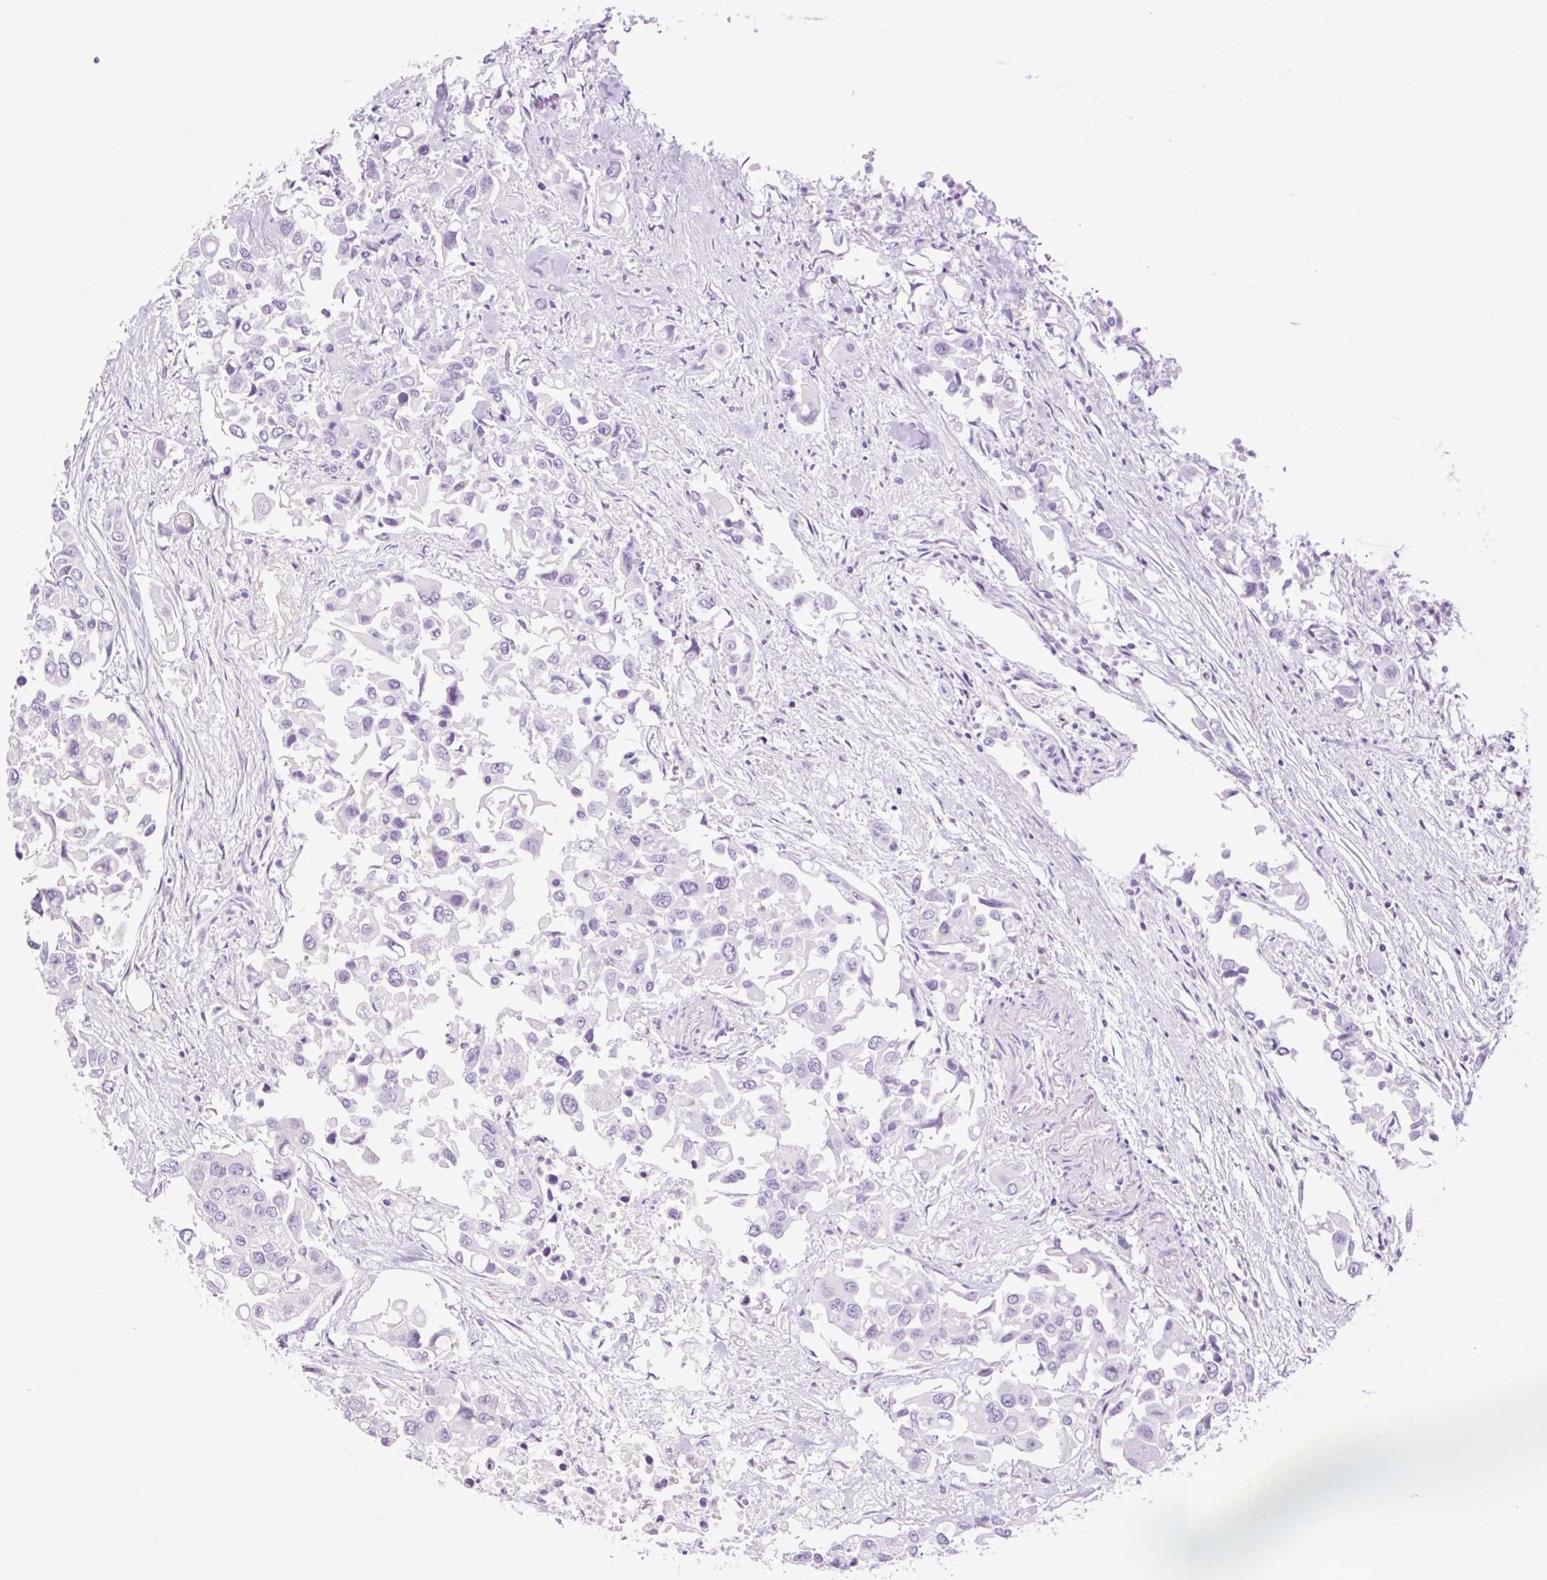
{"staining": {"intensity": "negative", "quantity": "none", "location": "none"}, "tissue": "colorectal cancer", "cell_type": "Tumor cells", "image_type": "cancer", "snomed": [{"axis": "morphology", "description": "Adenocarcinoma, NOS"}, {"axis": "topography", "description": "Colon"}], "caption": "High power microscopy histopathology image of an immunohistochemistry (IHC) micrograph of colorectal cancer (adenocarcinoma), revealing no significant expression in tumor cells.", "gene": "GRID2", "patient": {"sex": "male", "age": 77}}